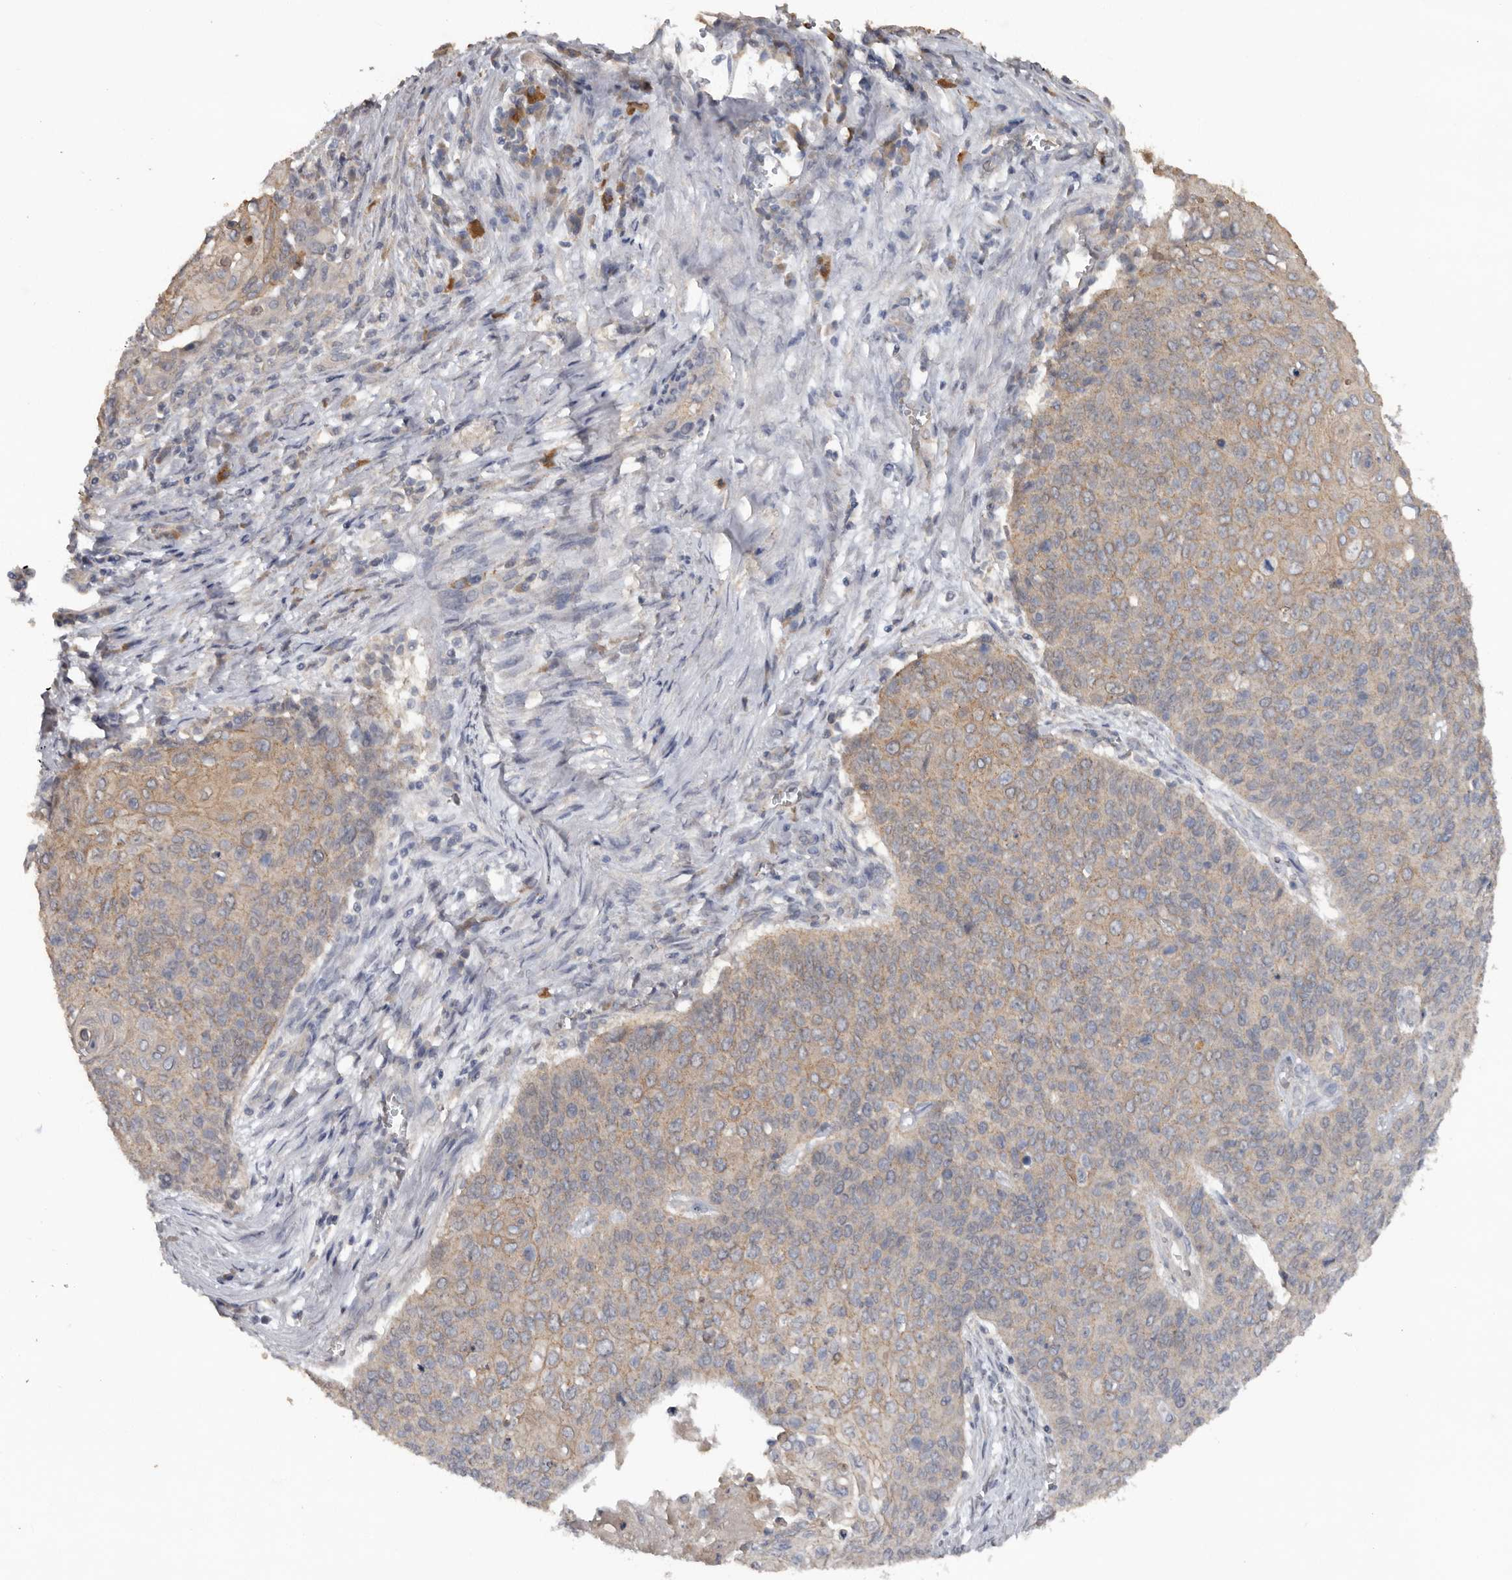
{"staining": {"intensity": "weak", "quantity": "25%-75%", "location": "cytoplasmic/membranous"}, "tissue": "cervical cancer", "cell_type": "Tumor cells", "image_type": "cancer", "snomed": [{"axis": "morphology", "description": "Squamous cell carcinoma, NOS"}, {"axis": "topography", "description": "Cervix"}], "caption": "An image of cervical cancer stained for a protein demonstrates weak cytoplasmic/membranous brown staining in tumor cells.", "gene": "HYAL4", "patient": {"sex": "female", "age": 39}}